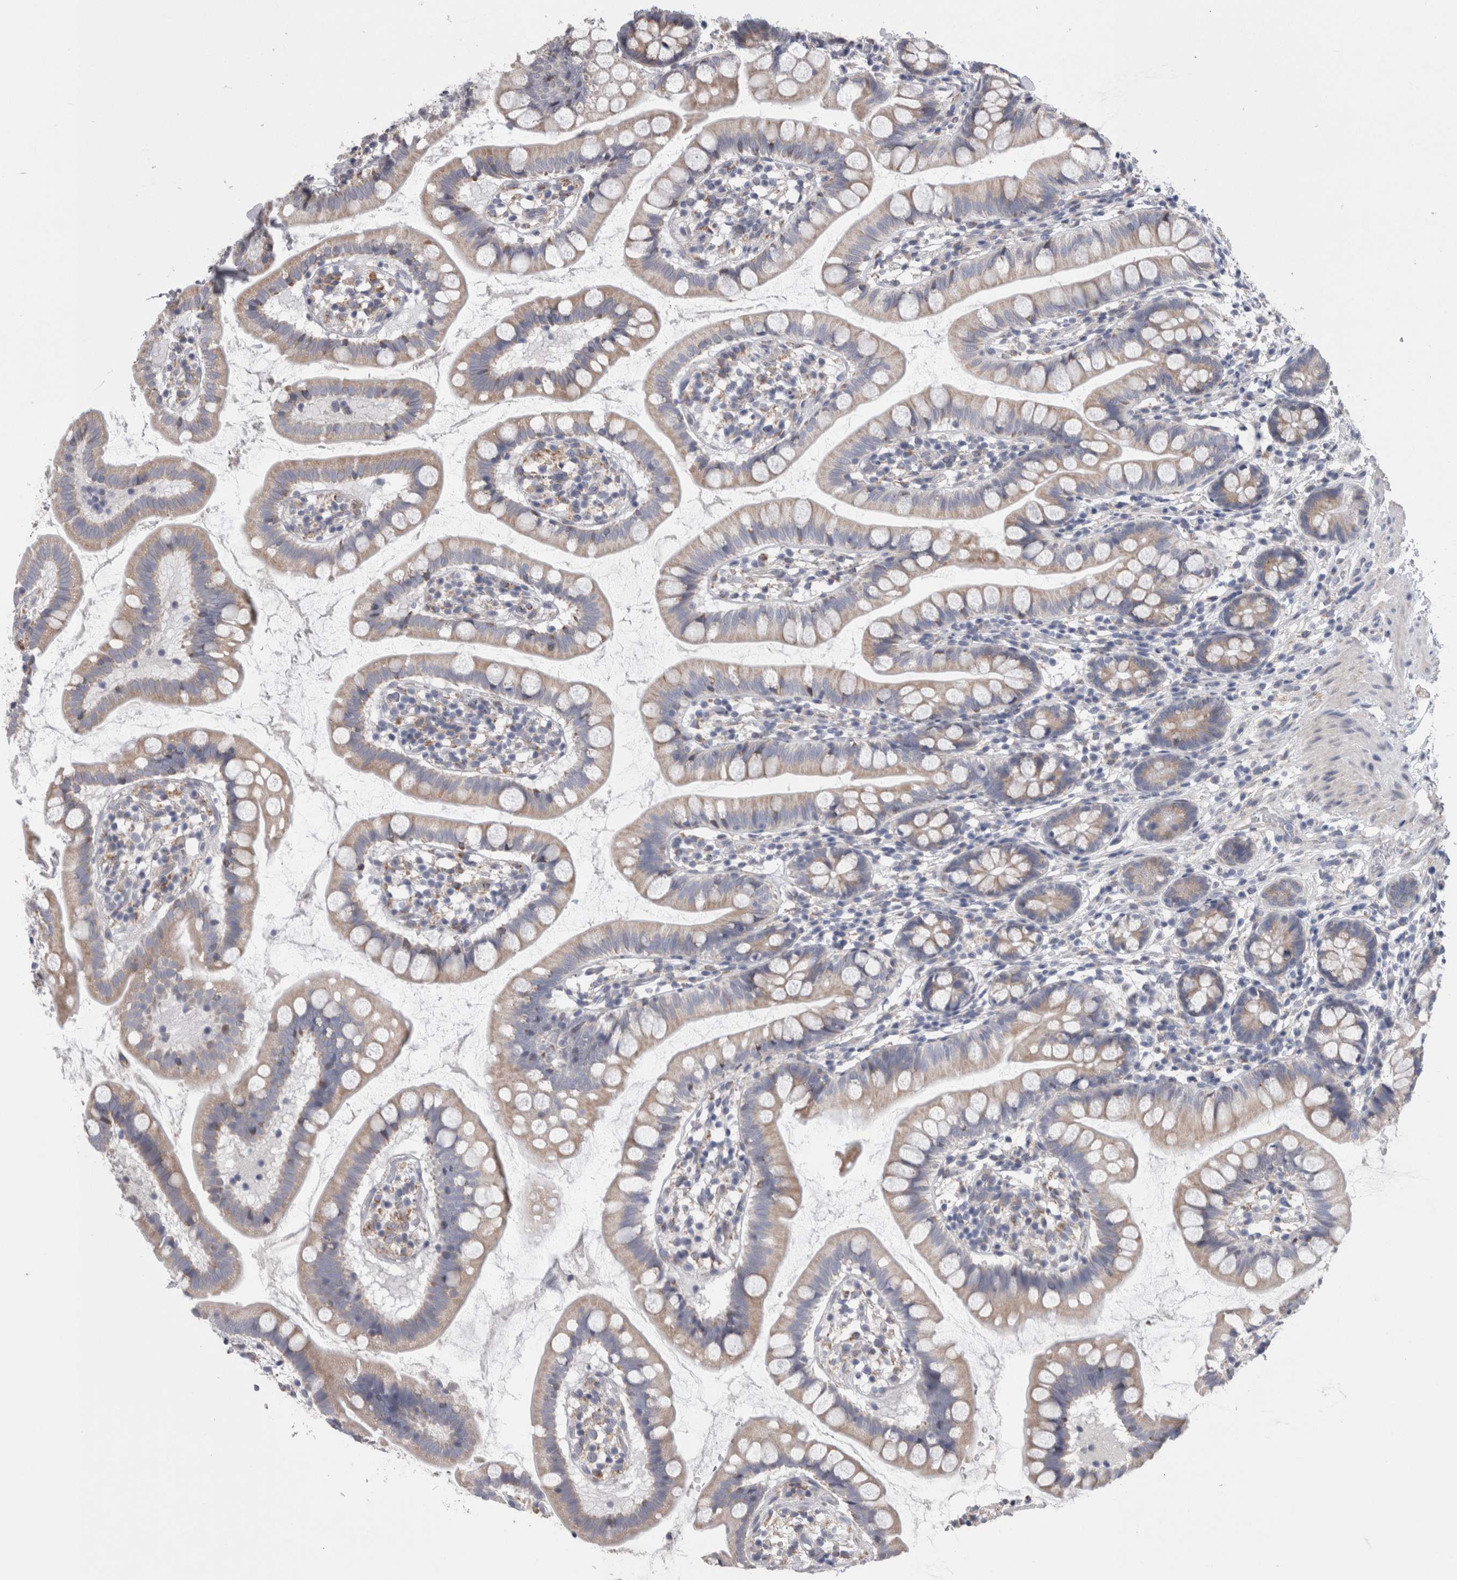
{"staining": {"intensity": "weak", "quantity": "<25%", "location": "cytoplasmic/membranous"}, "tissue": "small intestine", "cell_type": "Glandular cells", "image_type": "normal", "snomed": [{"axis": "morphology", "description": "Normal tissue, NOS"}, {"axis": "topography", "description": "Small intestine"}], "caption": "This is an IHC micrograph of normal human small intestine. There is no staining in glandular cells.", "gene": "GDAP1", "patient": {"sex": "female", "age": 84}}